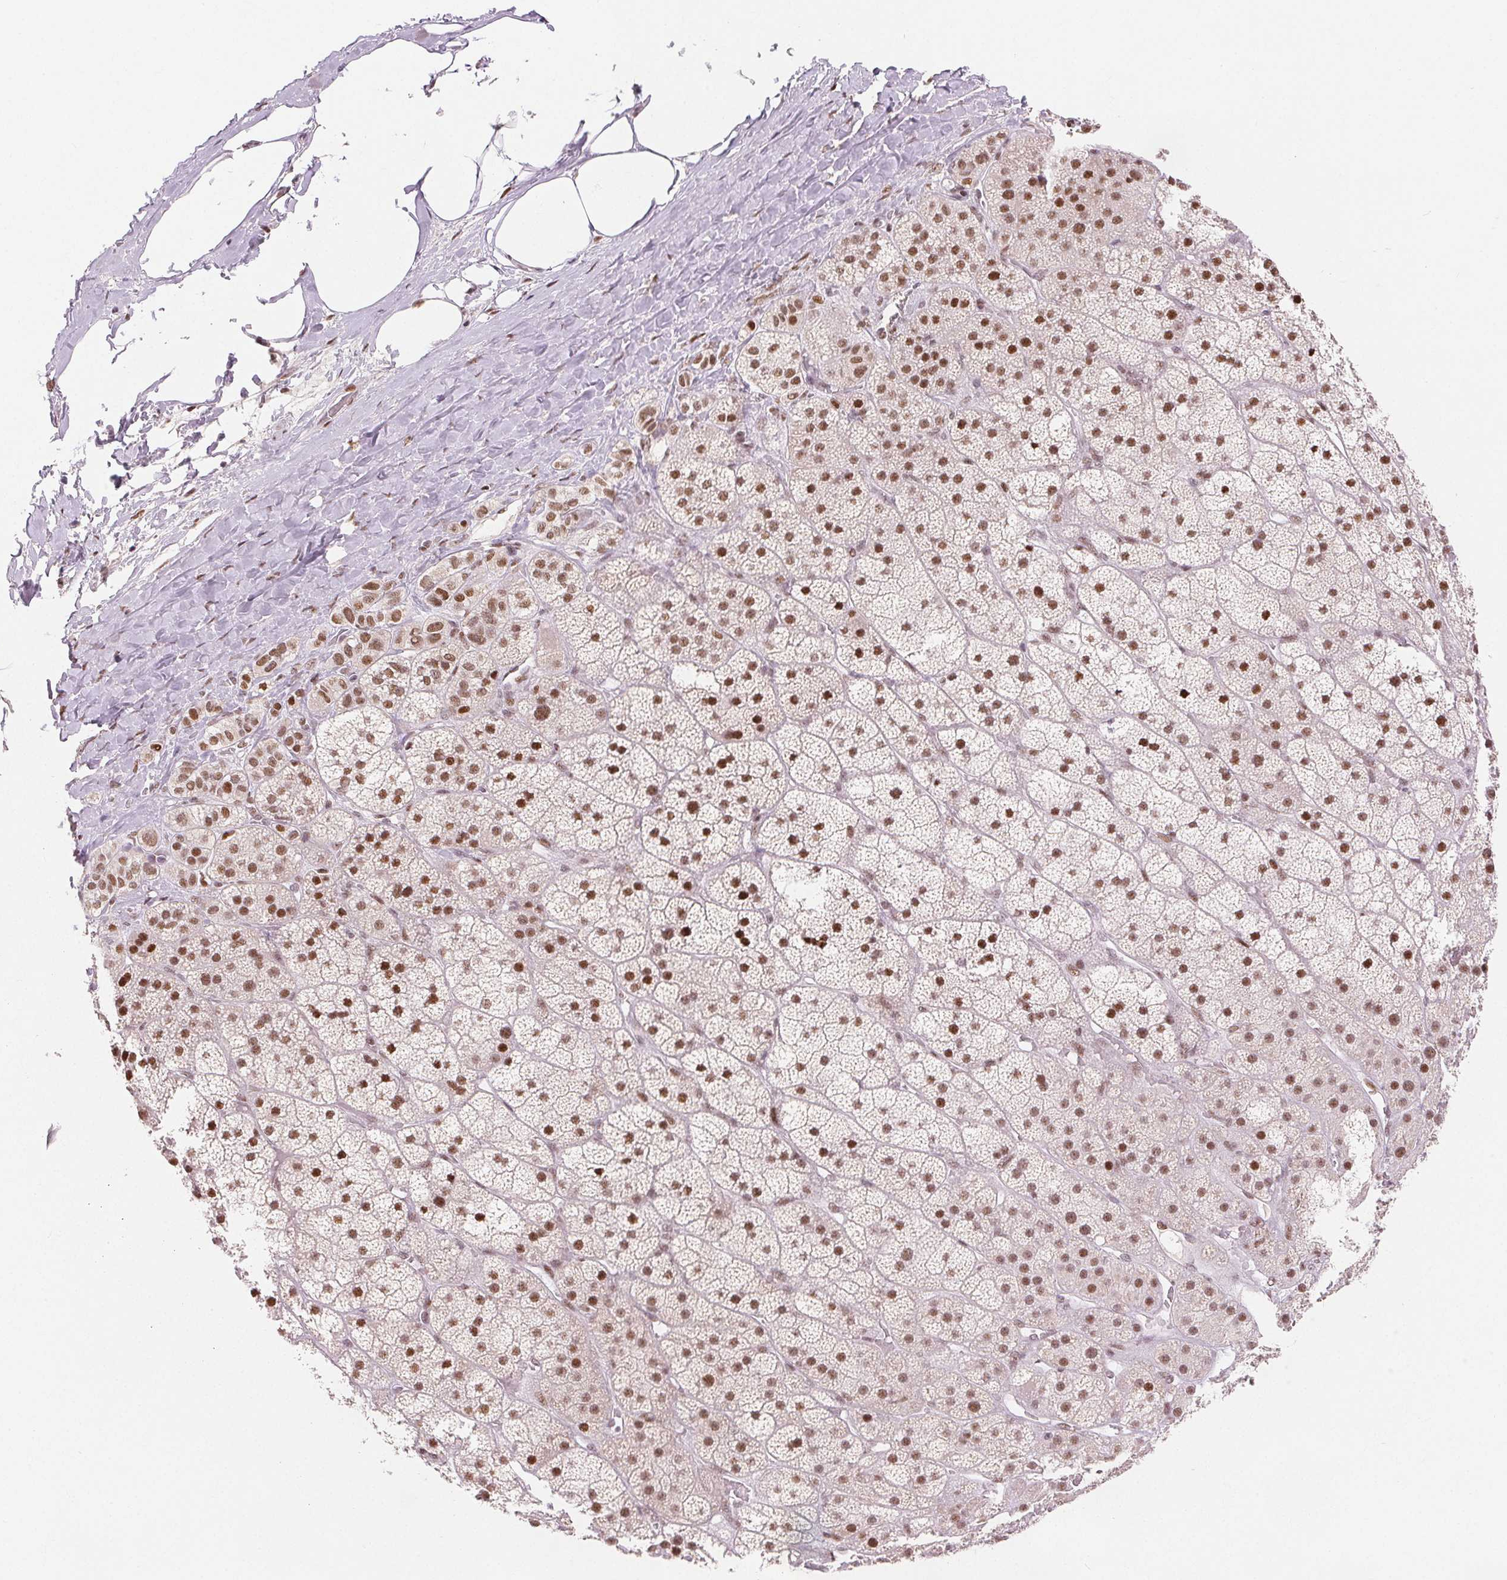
{"staining": {"intensity": "moderate", "quantity": ">75%", "location": "nuclear"}, "tissue": "adrenal gland", "cell_type": "Glandular cells", "image_type": "normal", "snomed": [{"axis": "morphology", "description": "Normal tissue, NOS"}, {"axis": "topography", "description": "Adrenal gland"}], "caption": "The micrograph reveals immunohistochemical staining of benign adrenal gland. There is moderate nuclear staining is appreciated in approximately >75% of glandular cells. (DAB (3,3'-diaminobenzidine) IHC with brightfield microscopy, high magnification).", "gene": "ZNF703", "patient": {"sex": "male", "age": 57}}